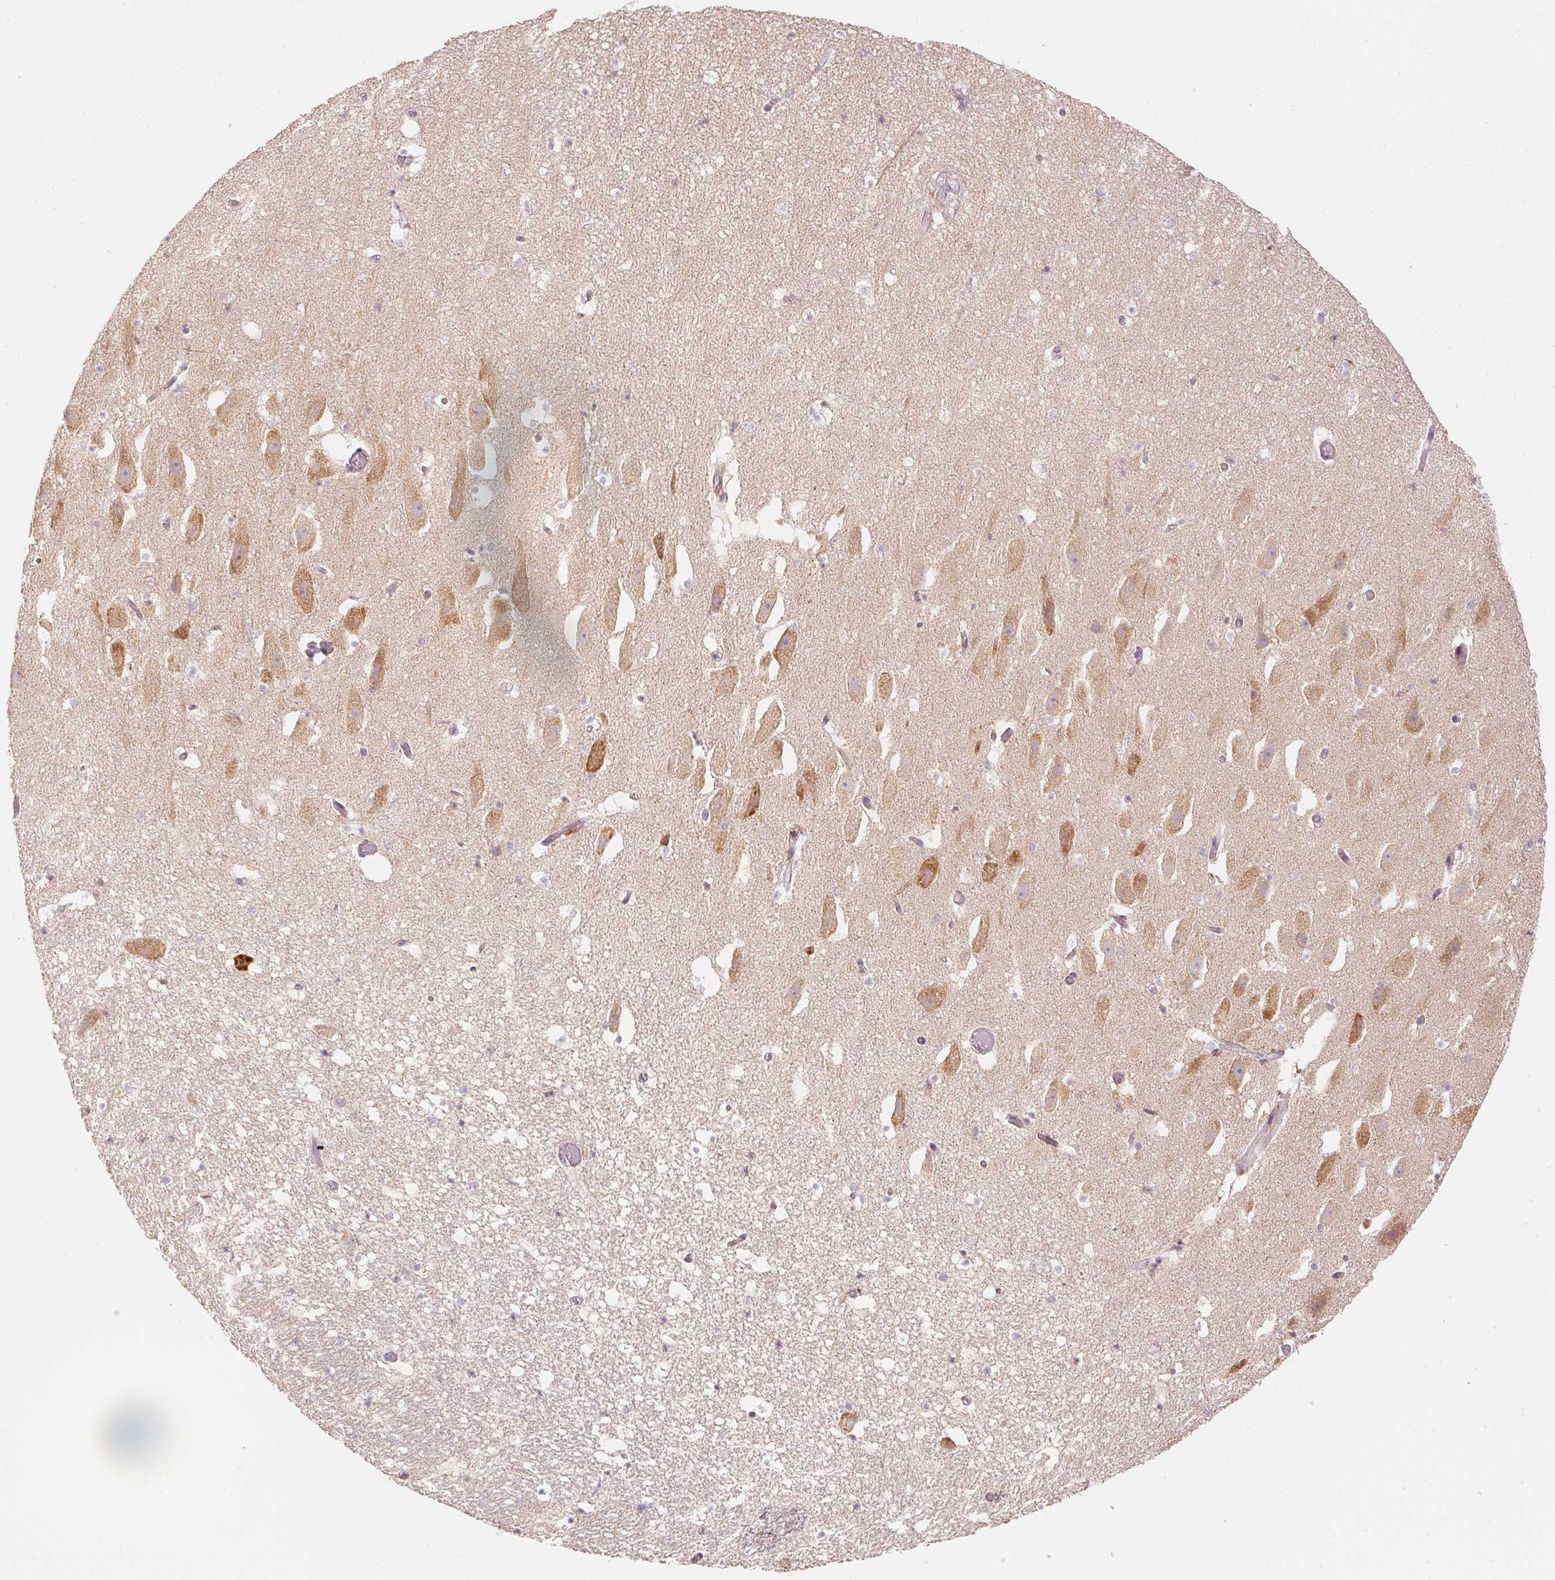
{"staining": {"intensity": "weak", "quantity": "<25%", "location": "cytoplasmic/membranous"}, "tissue": "hippocampus", "cell_type": "Glial cells", "image_type": "normal", "snomed": [{"axis": "morphology", "description": "Normal tissue, NOS"}, {"axis": "topography", "description": "Hippocampus"}], "caption": "Immunohistochemical staining of normal human hippocampus reveals no significant positivity in glial cells. Nuclei are stained in blue.", "gene": "BLOC1S2", "patient": {"sex": "male", "age": 26}}